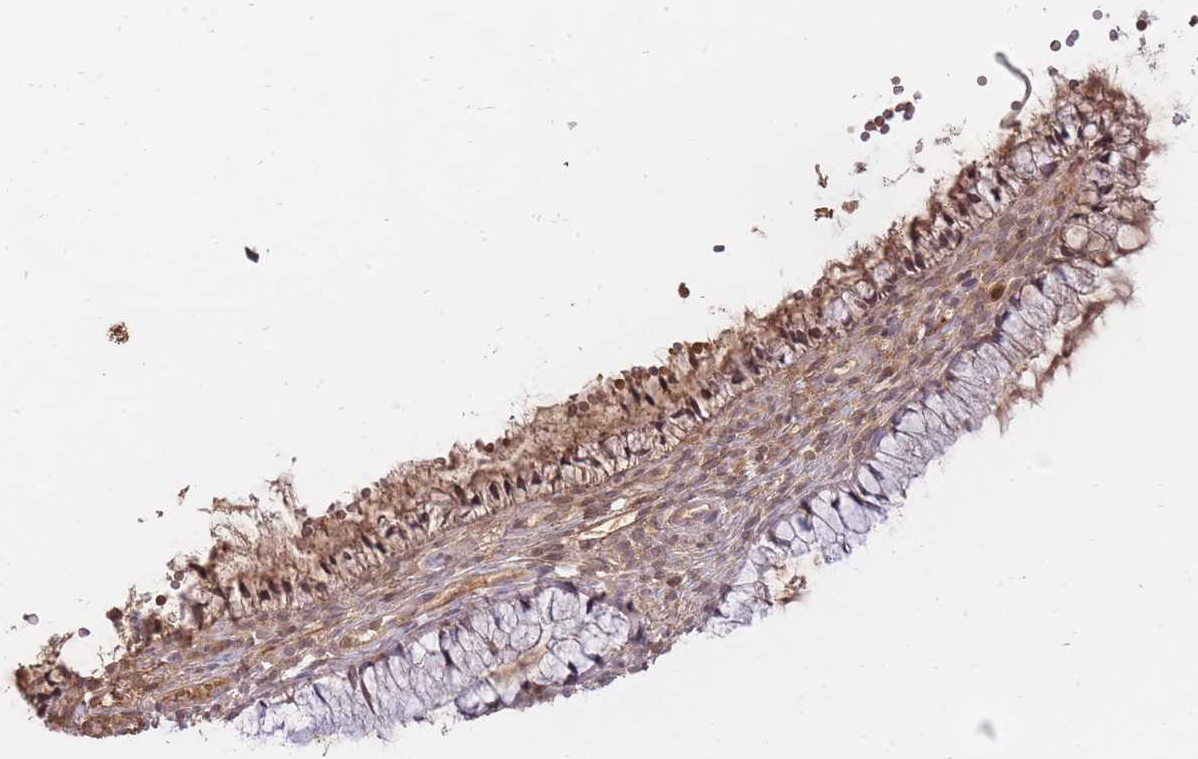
{"staining": {"intensity": "strong", "quantity": "25%-75%", "location": "cytoplasmic/membranous"}, "tissue": "cervix", "cell_type": "Glandular cells", "image_type": "normal", "snomed": [{"axis": "morphology", "description": "Normal tissue, NOS"}, {"axis": "topography", "description": "Cervix"}], "caption": "IHC photomicrograph of benign cervix: human cervix stained using immunohistochemistry (IHC) displays high levels of strong protein expression localized specifically in the cytoplasmic/membranous of glandular cells, appearing as a cytoplasmic/membranous brown color.", "gene": "RALGDS", "patient": {"sex": "female", "age": 36}}